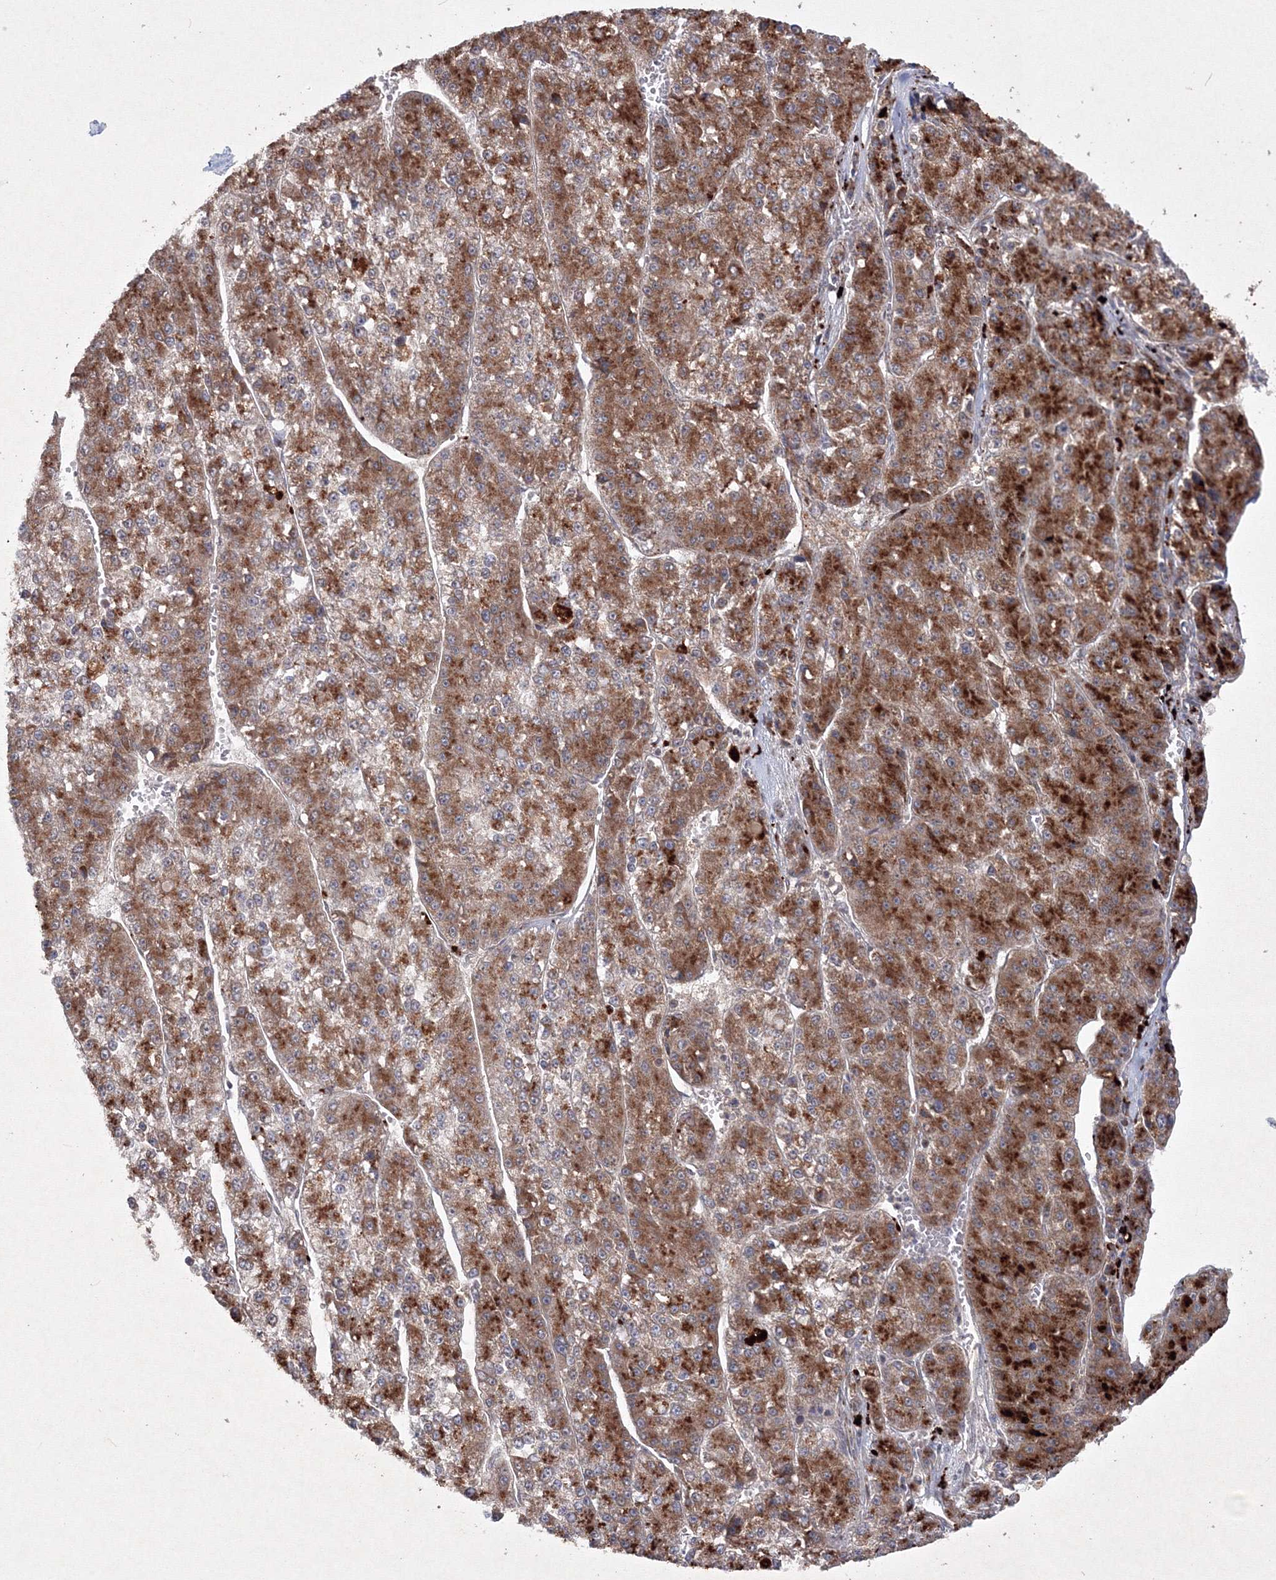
{"staining": {"intensity": "moderate", "quantity": ">75%", "location": "cytoplasmic/membranous"}, "tissue": "liver cancer", "cell_type": "Tumor cells", "image_type": "cancer", "snomed": [{"axis": "morphology", "description": "Carcinoma, Hepatocellular, NOS"}, {"axis": "topography", "description": "Liver"}], "caption": "A histopathology image of human liver cancer stained for a protein reveals moderate cytoplasmic/membranous brown staining in tumor cells.", "gene": "PEX13", "patient": {"sex": "female", "age": 73}}